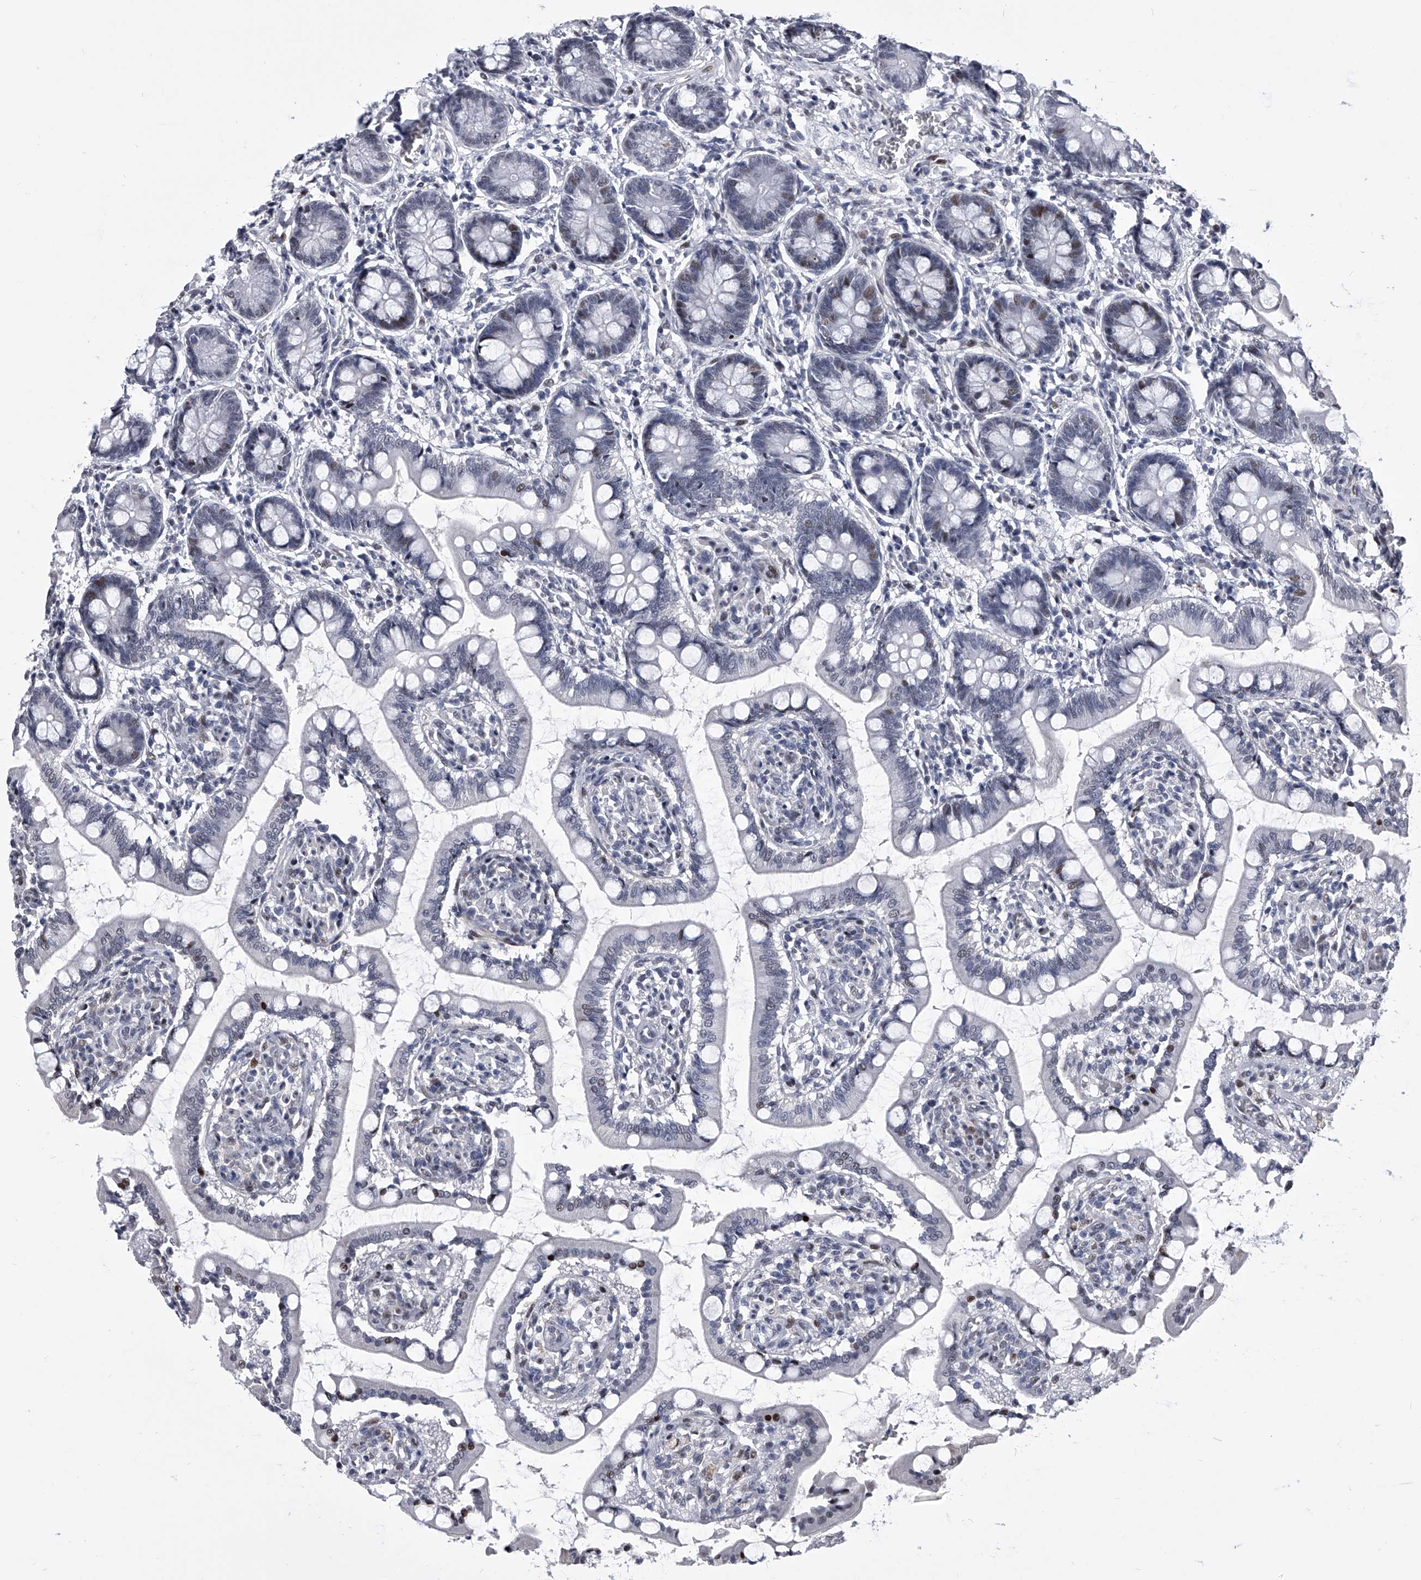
{"staining": {"intensity": "moderate", "quantity": "<25%", "location": "nuclear"}, "tissue": "small intestine", "cell_type": "Glandular cells", "image_type": "normal", "snomed": [{"axis": "morphology", "description": "Normal tissue, NOS"}, {"axis": "topography", "description": "Small intestine"}], "caption": "A high-resolution photomicrograph shows immunohistochemistry staining of unremarkable small intestine, which demonstrates moderate nuclear staining in about <25% of glandular cells. (DAB (3,3'-diaminobenzidine) IHC, brown staining for protein, blue staining for nuclei).", "gene": "CMTR1", "patient": {"sex": "male", "age": 52}}